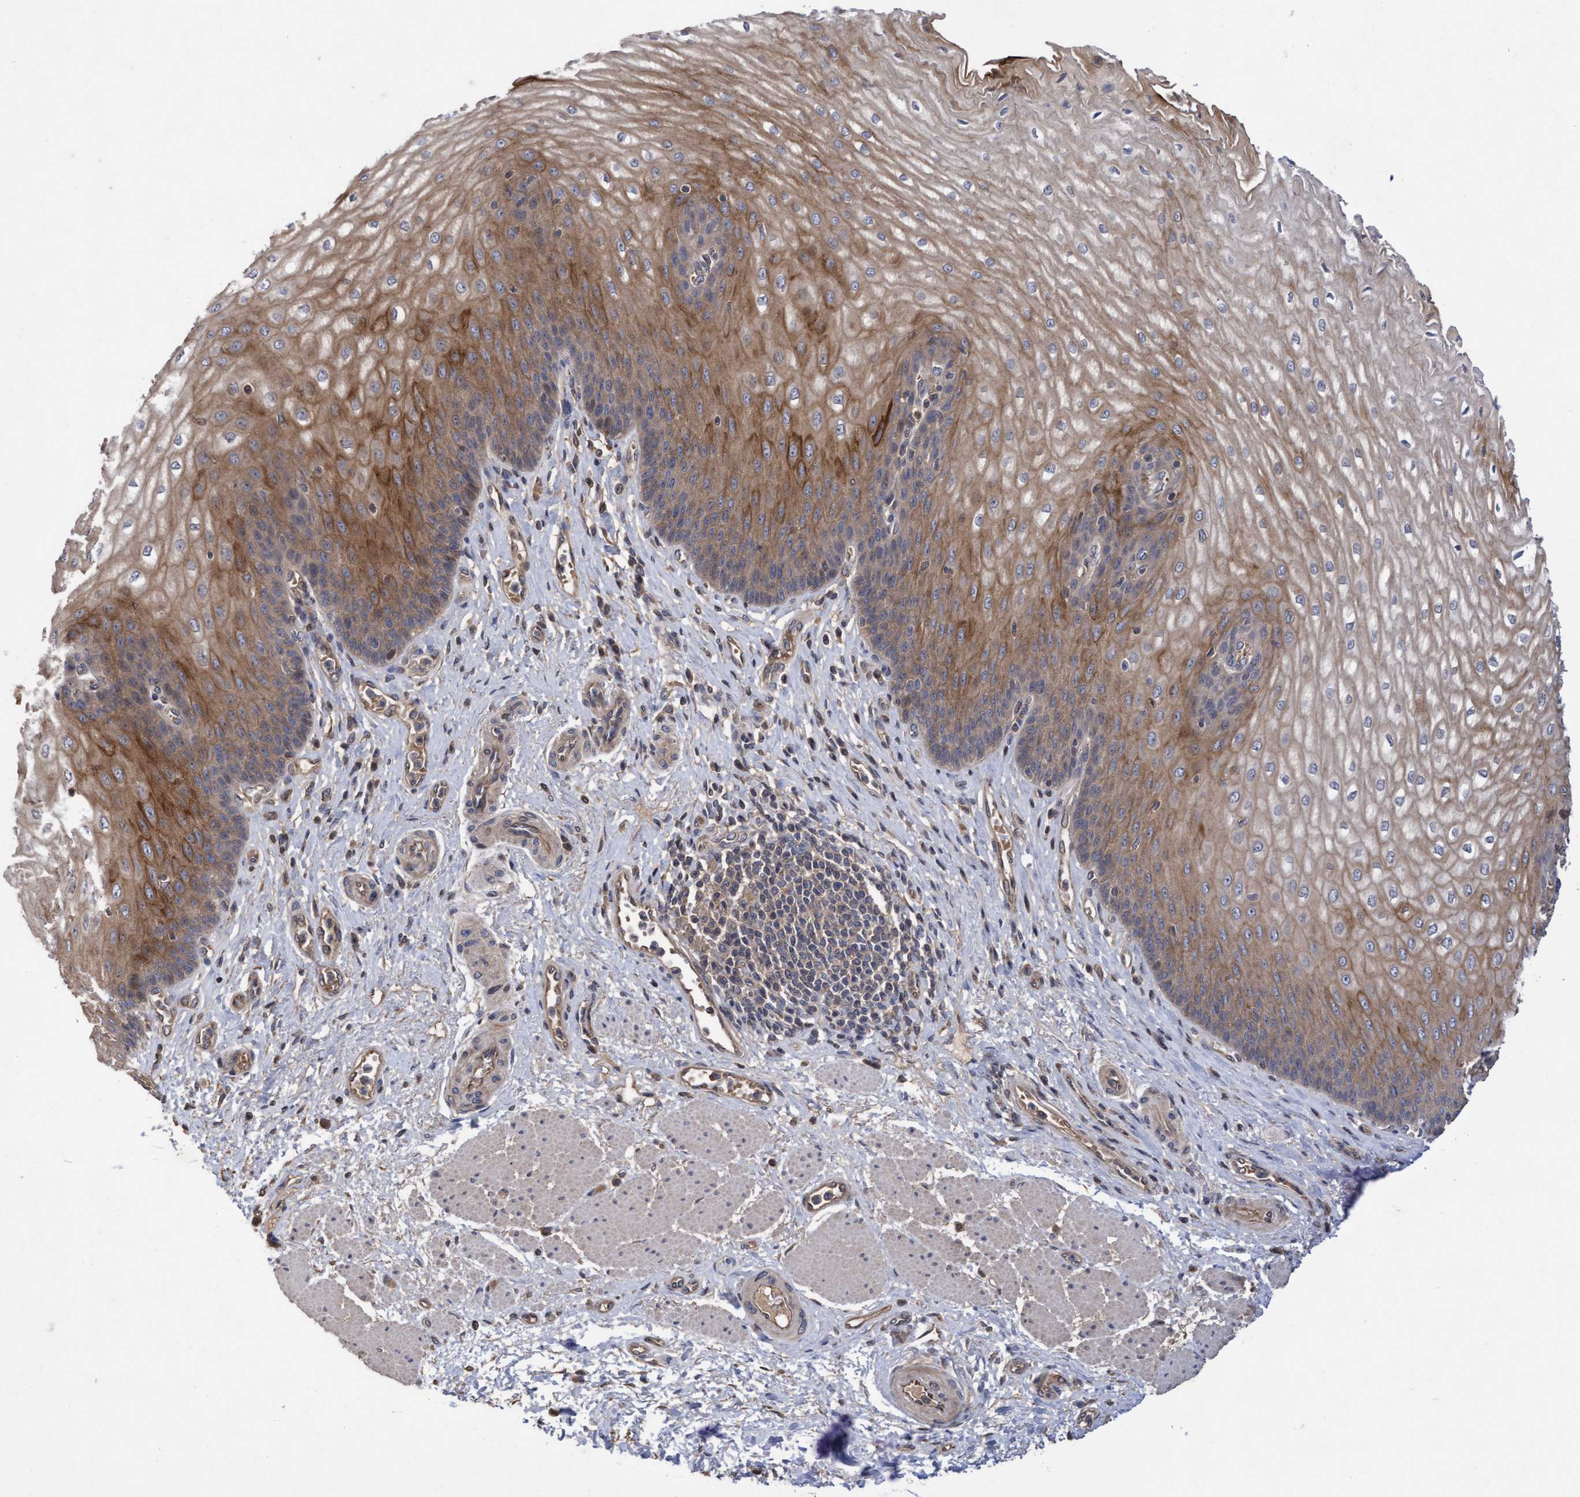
{"staining": {"intensity": "moderate", "quantity": ">75%", "location": "cytoplasmic/membranous"}, "tissue": "esophagus", "cell_type": "Squamous epithelial cells", "image_type": "normal", "snomed": [{"axis": "morphology", "description": "Normal tissue, NOS"}, {"axis": "topography", "description": "Esophagus"}], "caption": "Protein staining of unremarkable esophagus shows moderate cytoplasmic/membranous positivity in about >75% of squamous epithelial cells.", "gene": "COBL", "patient": {"sex": "male", "age": 54}}